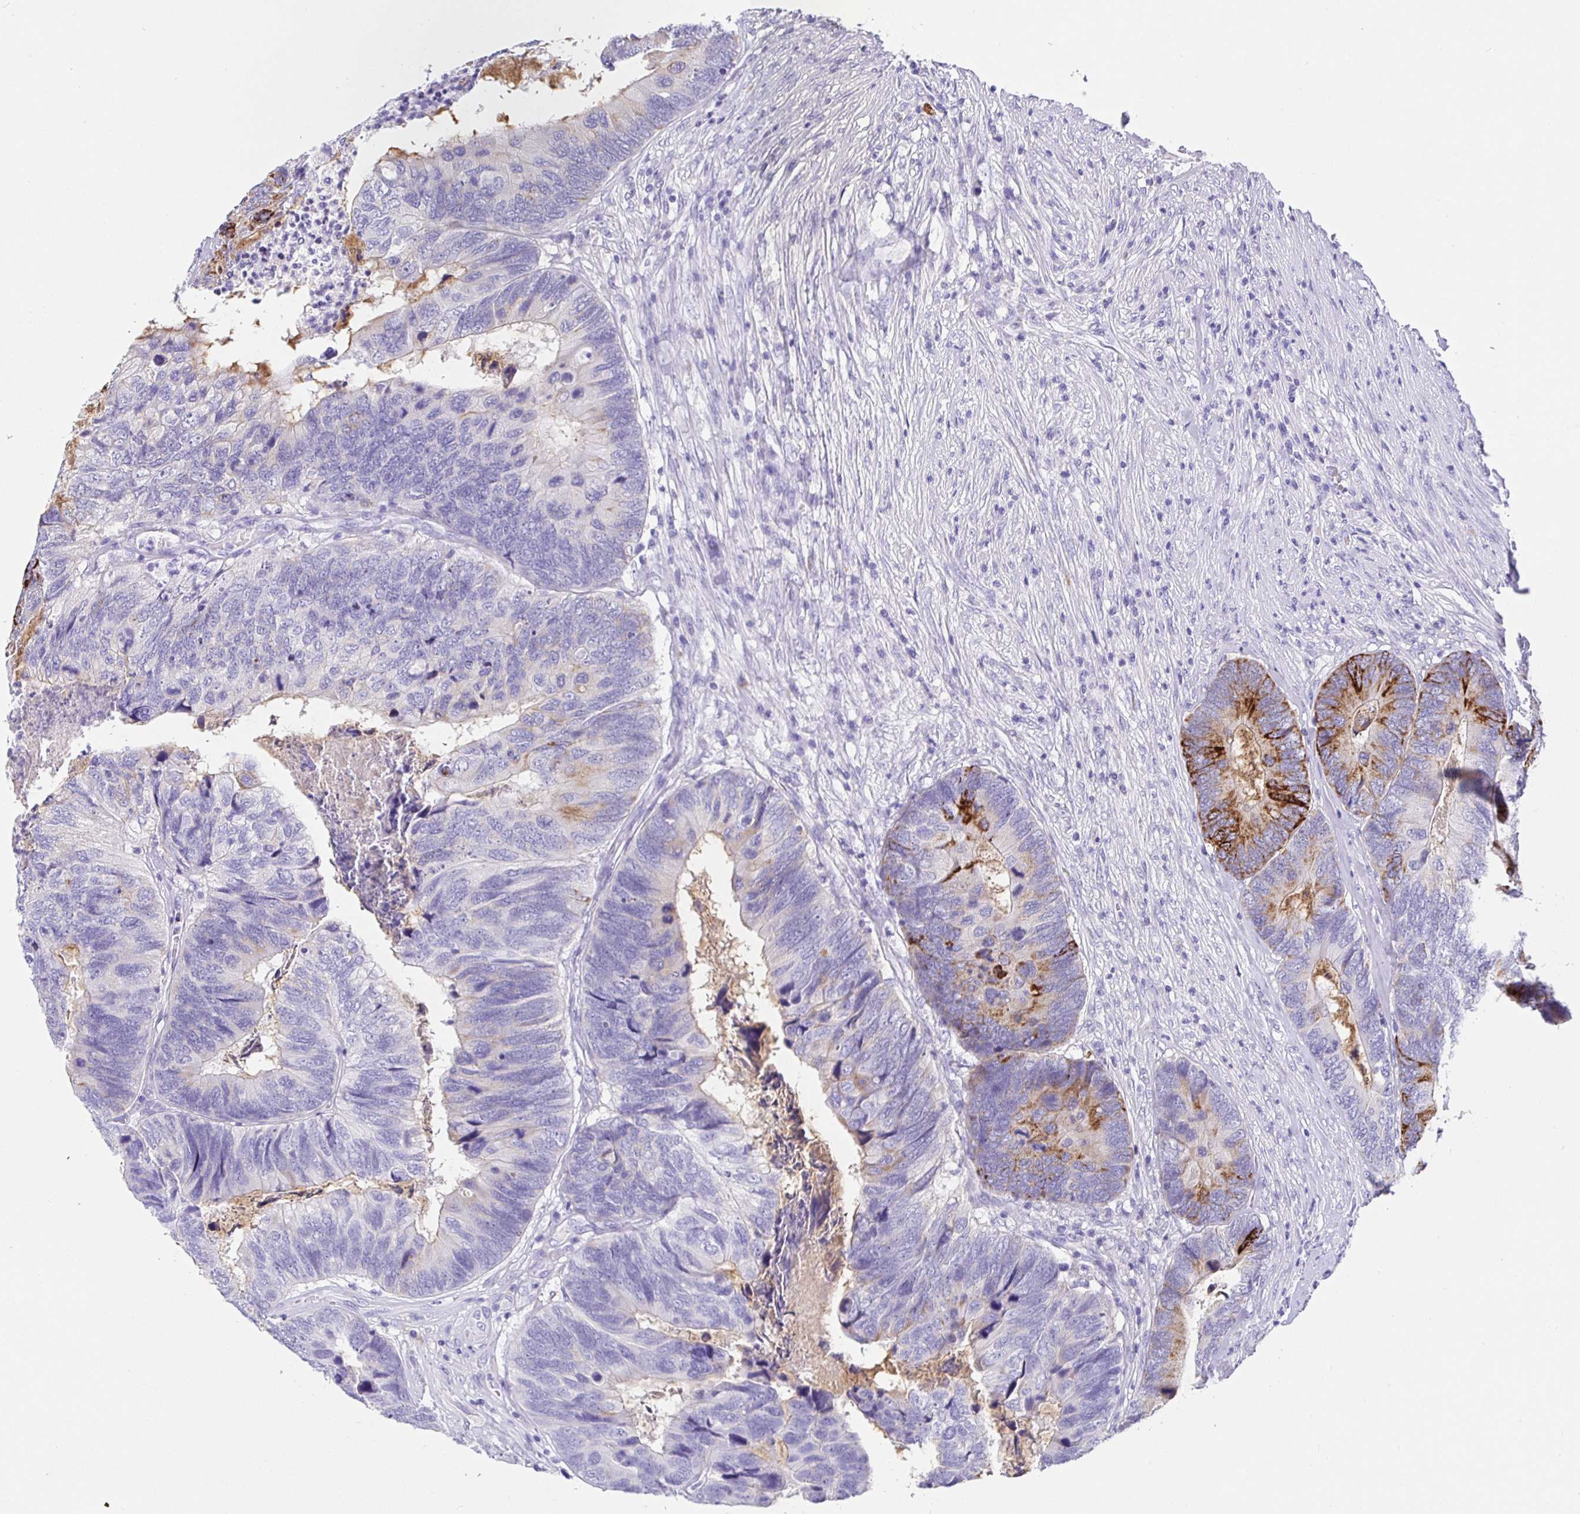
{"staining": {"intensity": "strong", "quantity": "<25%", "location": "cytoplasmic/membranous"}, "tissue": "colorectal cancer", "cell_type": "Tumor cells", "image_type": "cancer", "snomed": [{"axis": "morphology", "description": "Adenocarcinoma, NOS"}, {"axis": "topography", "description": "Colon"}], "caption": "Colorectal adenocarcinoma stained for a protein reveals strong cytoplasmic/membranous positivity in tumor cells.", "gene": "MAOA", "patient": {"sex": "female", "age": 67}}